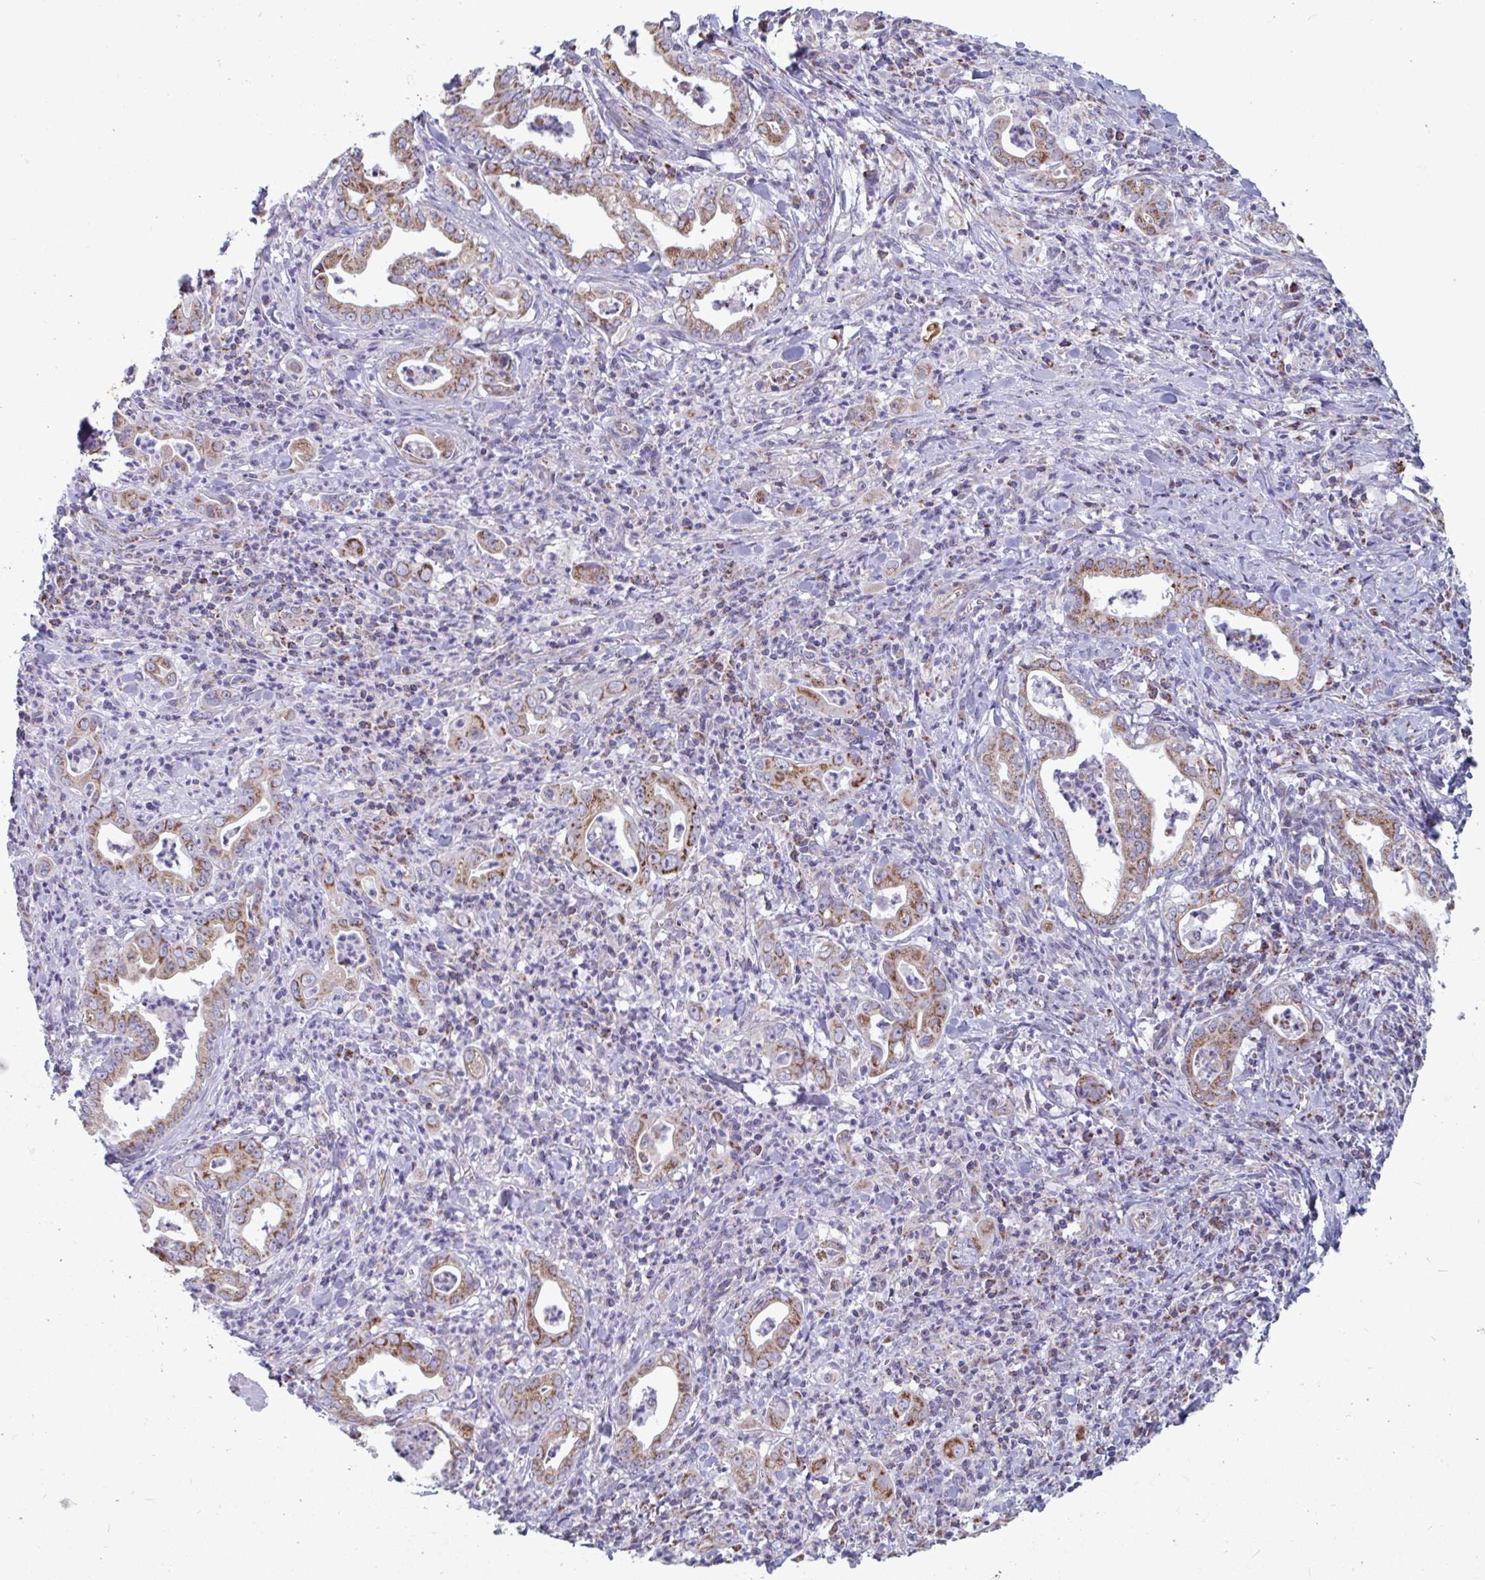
{"staining": {"intensity": "moderate", "quantity": ">75%", "location": "cytoplasmic/membranous"}, "tissue": "stomach cancer", "cell_type": "Tumor cells", "image_type": "cancer", "snomed": [{"axis": "morphology", "description": "Adenocarcinoma, NOS"}, {"axis": "topography", "description": "Stomach, upper"}], "caption": "DAB (3,3'-diaminobenzidine) immunohistochemical staining of stomach adenocarcinoma demonstrates moderate cytoplasmic/membranous protein expression in about >75% of tumor cells.", "gene": "BCAT2", "patient": {"sex": "female", "age": 79}}